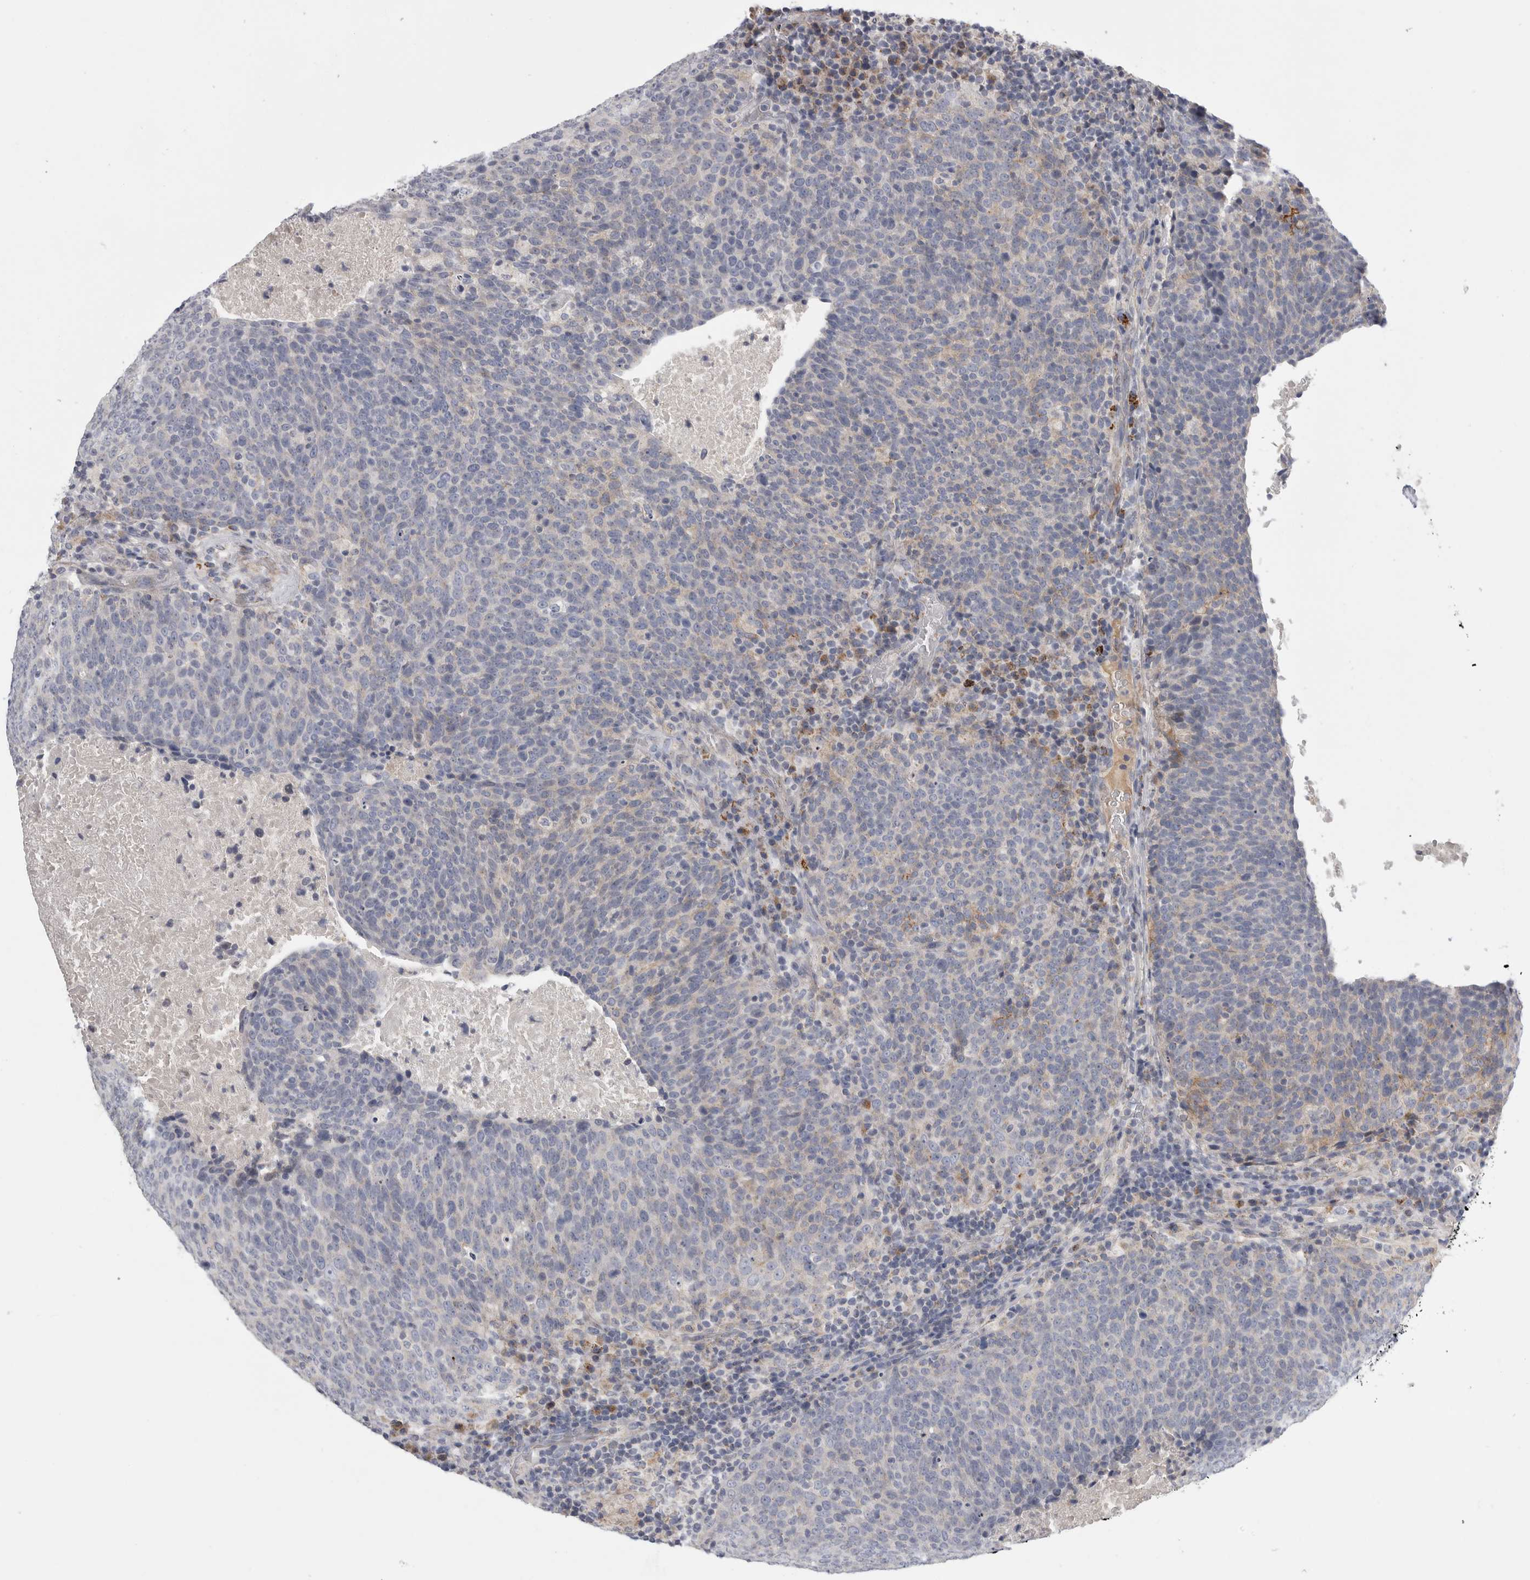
{"staining": {"intensity": "negative", "quantity": "none", "location": "none"}, "tissue": "head and neck cancer", "cell_type": "Tumor cells", "image_type": "cancer", "snomed": [{"axis": "morphology", "description": "Squamous cell carcinoma, NOS"}, {"axis": "morphology", "description": "Squamous cell carcinoma, metastatic, NOS"}, {"axis": "topography", "description": "Lymph node"}, {"axis": "topography", "description": "Head-Neck"}], "caption": "IHC micrograph of human head and neck cancer (metastatic squamous cell carcinoma) stained for a protein (brown), which reveals no staining in tumor cells. Nuclei are stained in blue.", "gene": "SDC3", "patient": {"sex": "male", "age": 62}}